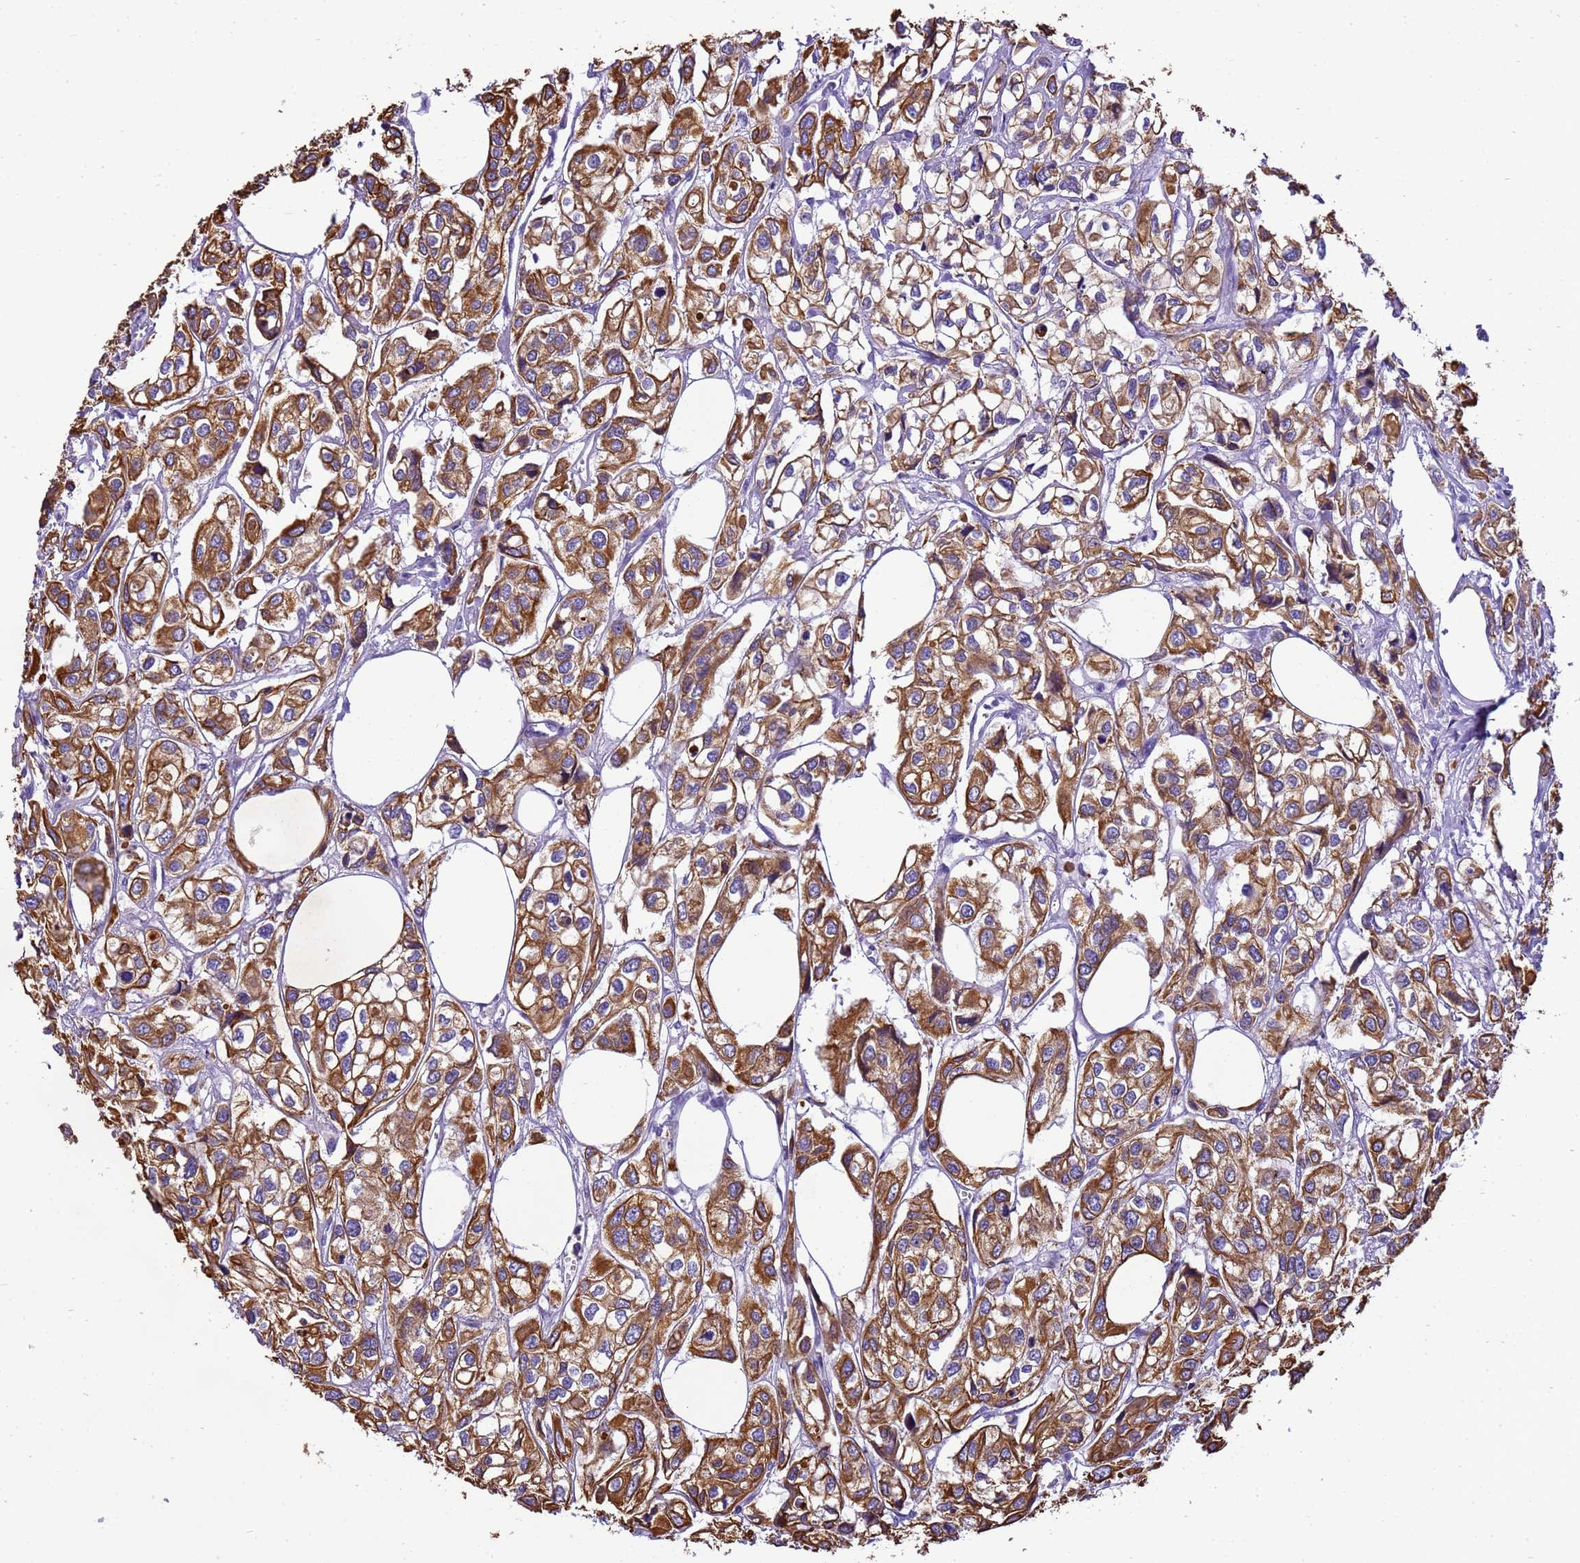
{"staining": {"intensity": "moderate", "quantity": ">75%", "location": "cytoplasmic/membranous"}, "tissue": "urothelial cancer", "cell_type": "Tumor cells", "image_type": "cancer", "snomed": [{"axis": "morphology", "description": "Urothelial carcinoma, High grade"}, {"axis": "topography", "description": "Urinary bladder"}], "caption": "A photomicrograph of urothelial cancer stained for a protein exhibits moderate cytoplasmic/membranous brown staining in tumor cells.", "gene": "PIEZO2", "patient": {"sex": "male", "age": 67}}